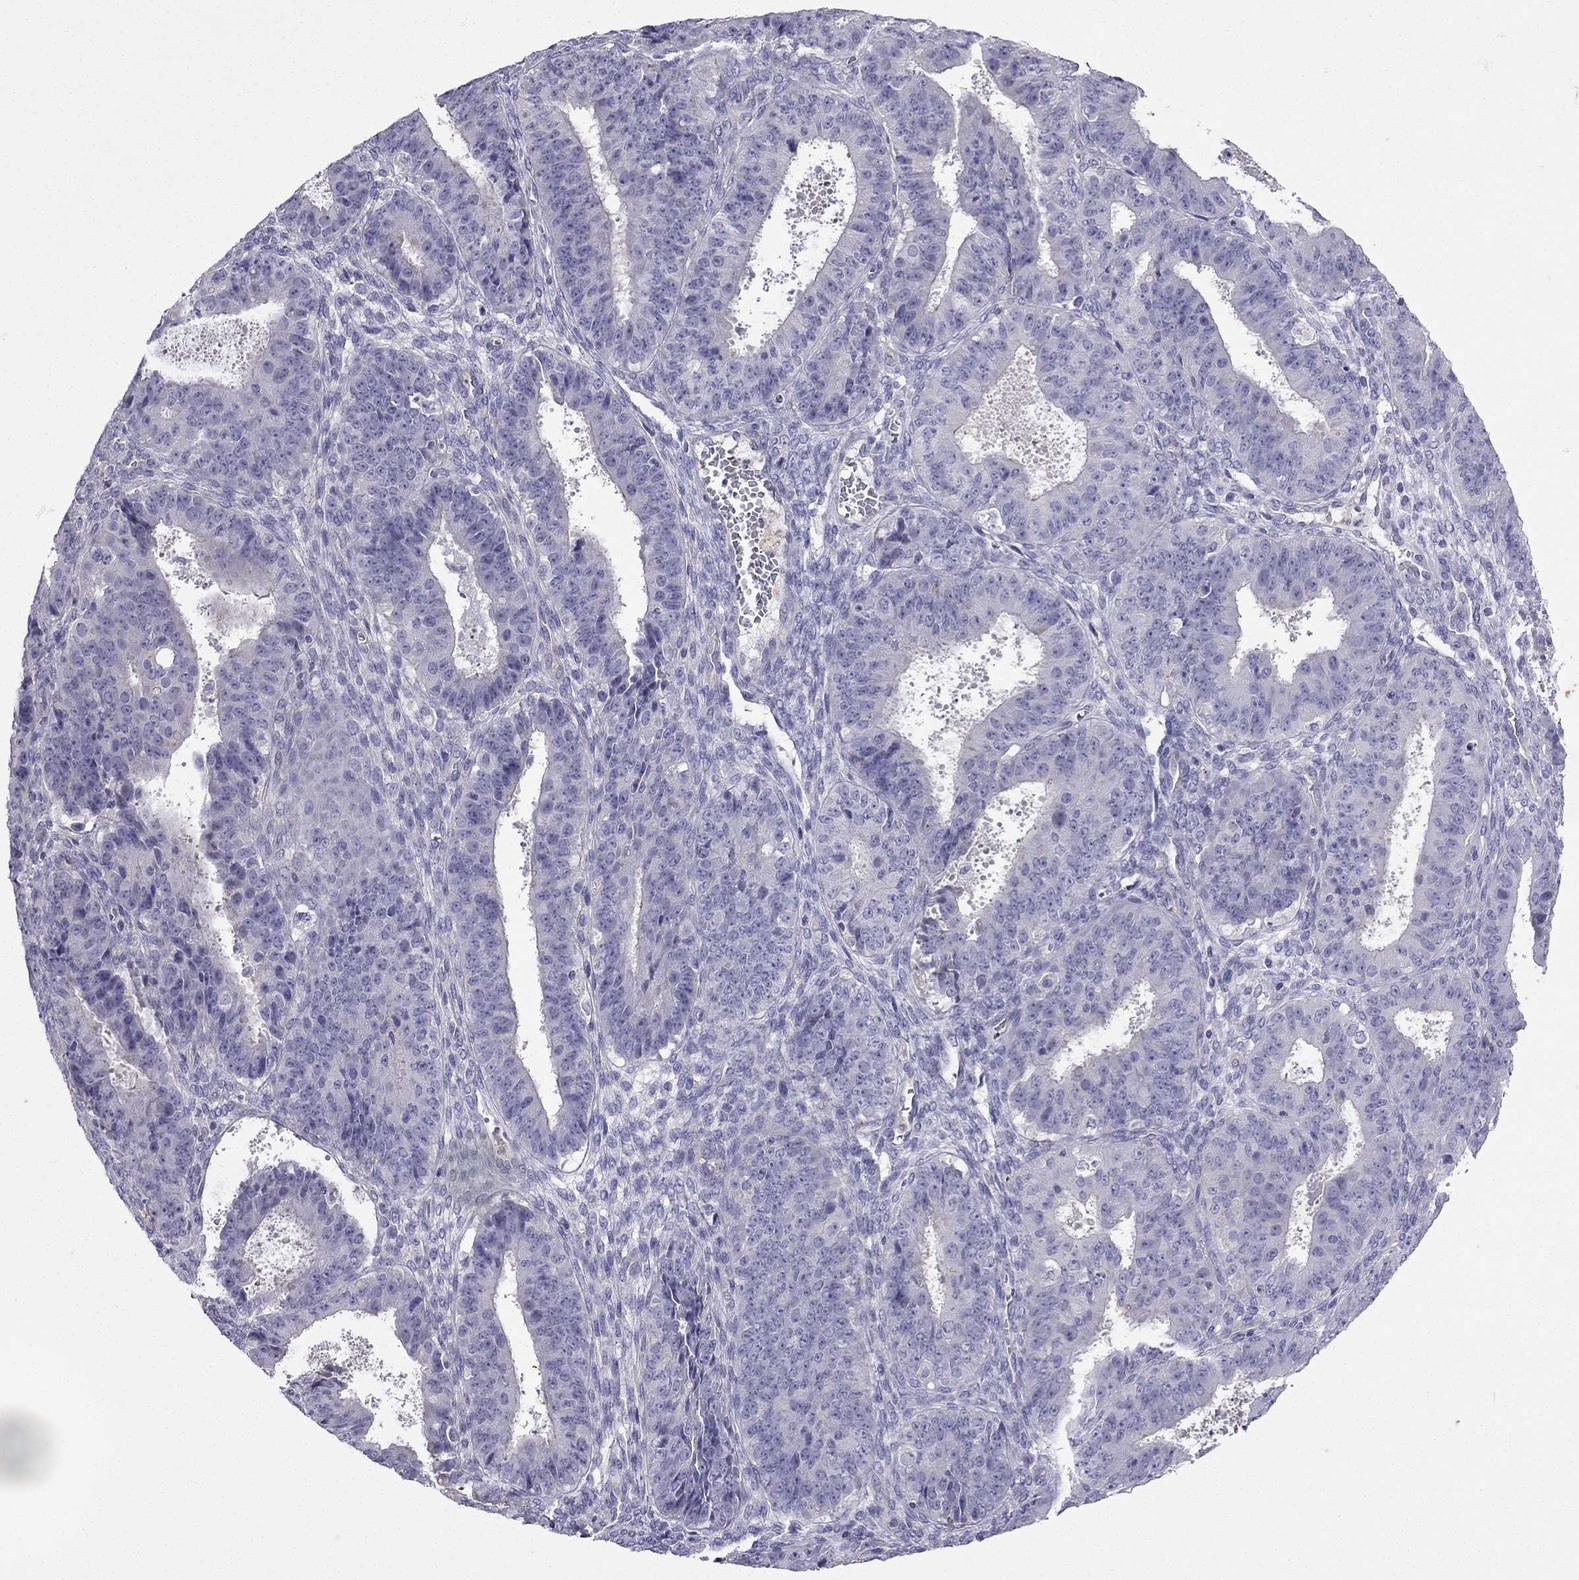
{"staining": {"intensity": "negative", "quantity": "none", "location": "none"}, "tissue": "ovarian cancer", "cell_type": "Tumor cells", "image_type": "cancer", "snomed": [{"axis": "morphology", "description": "Carcinoma, endometroid"}, {"axis": "topography", "description": "Ovary"}], "caption": "This is a image of IHC staining of endometroid carcinoma (ovarian), which shows no expression in tumor cells.", "gene": "GJA8", "patient": {"sex": "female", "age": 42}}